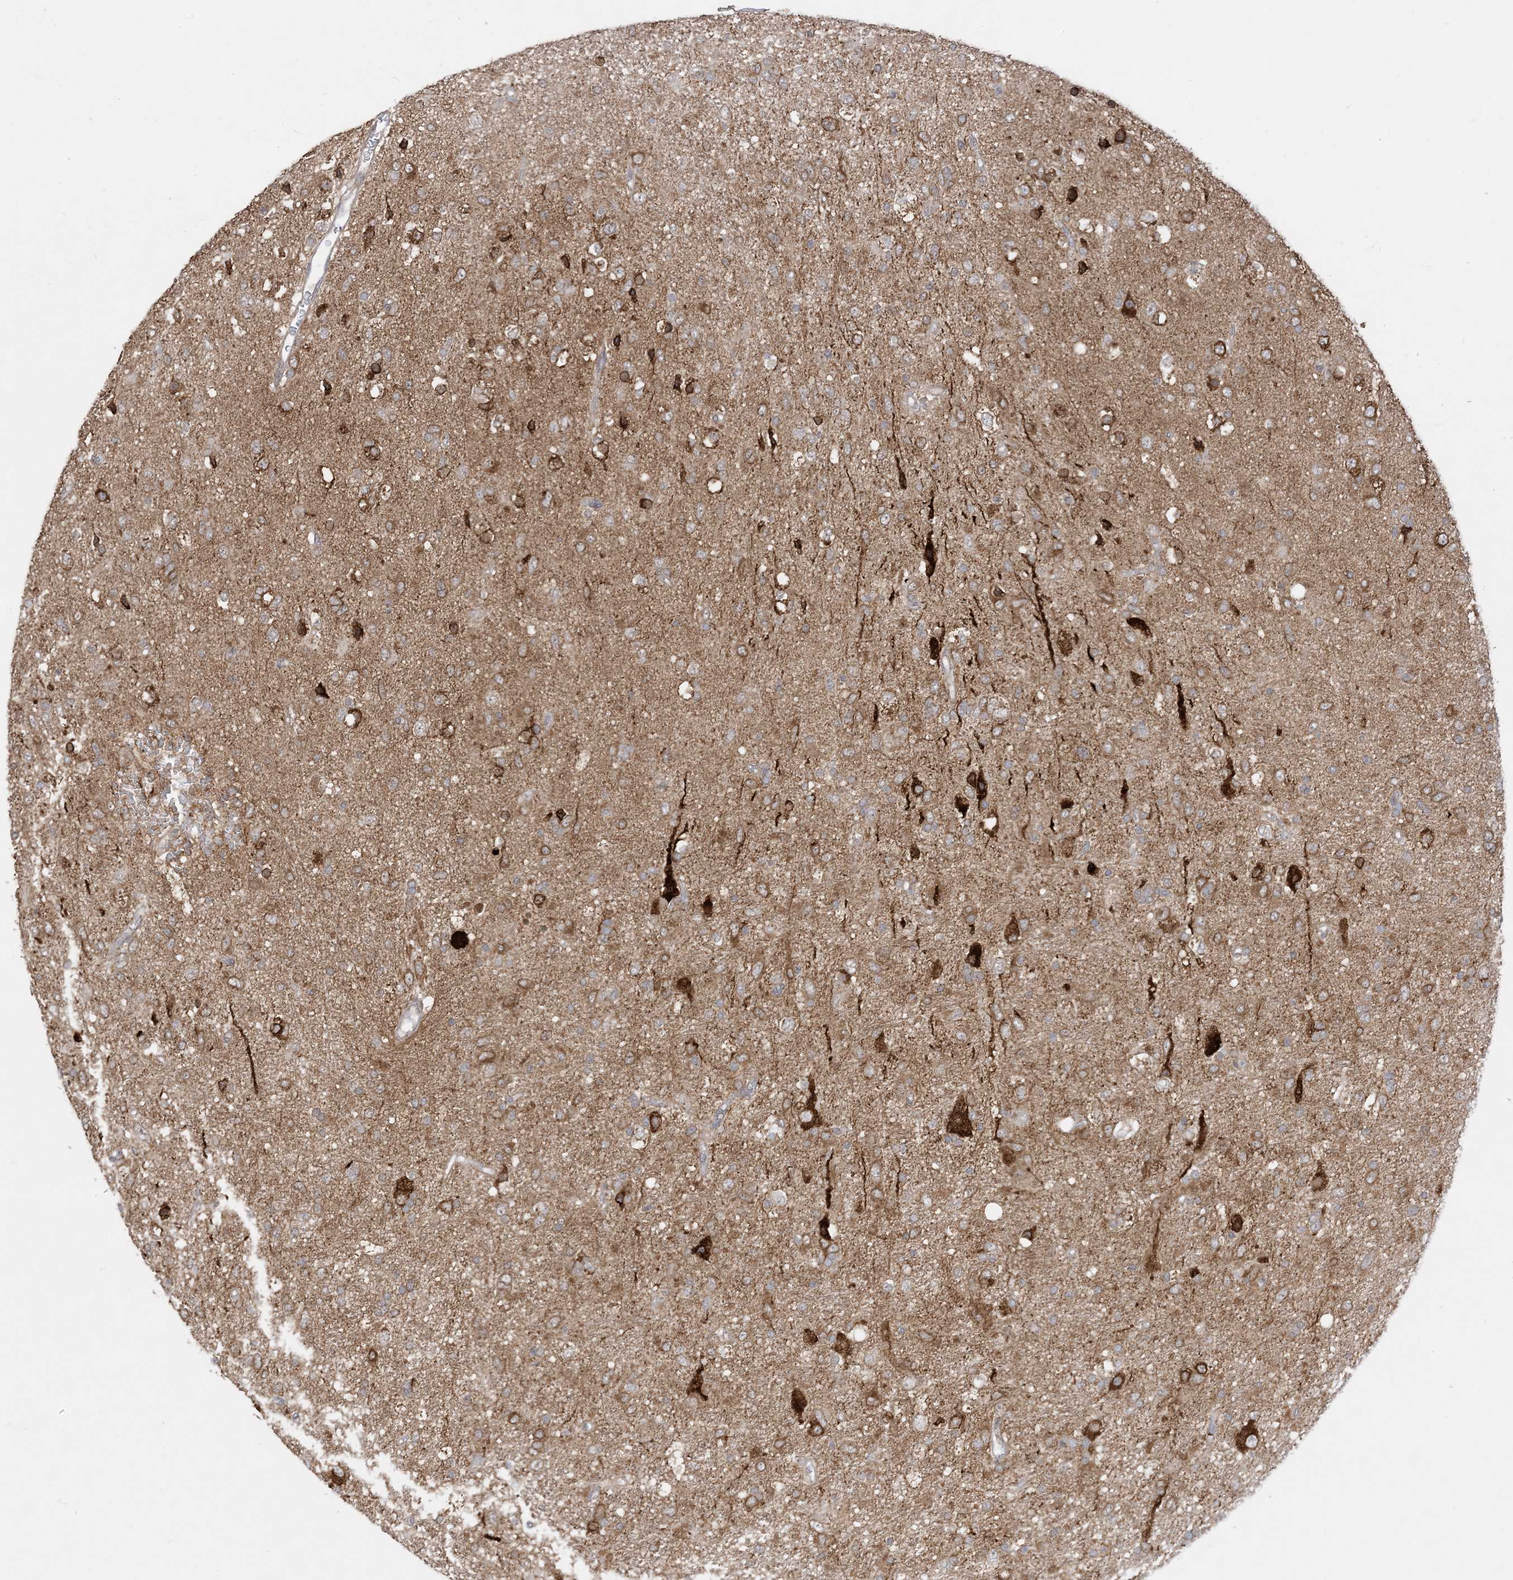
{"staining": {"intensity": "moderate", "quantity": ">75%", "location": "cytoplasmic/membranous"}, "tissue": "glioma", "cell_type": "Tumor cells", "image_type": "cancer", "snomed": [{"axis": "morphology", "description": "Glioma, malignant, Low grade"}, {"axis": "topography", "description": "Brain"}], "caption": "The immunohistochemical stain labels moderate cytoplasmic/membranous positivity in tumor cells of glioma tissue.", "gene": "SIRT3", "patient": {"sex": "male", "age": 77}}